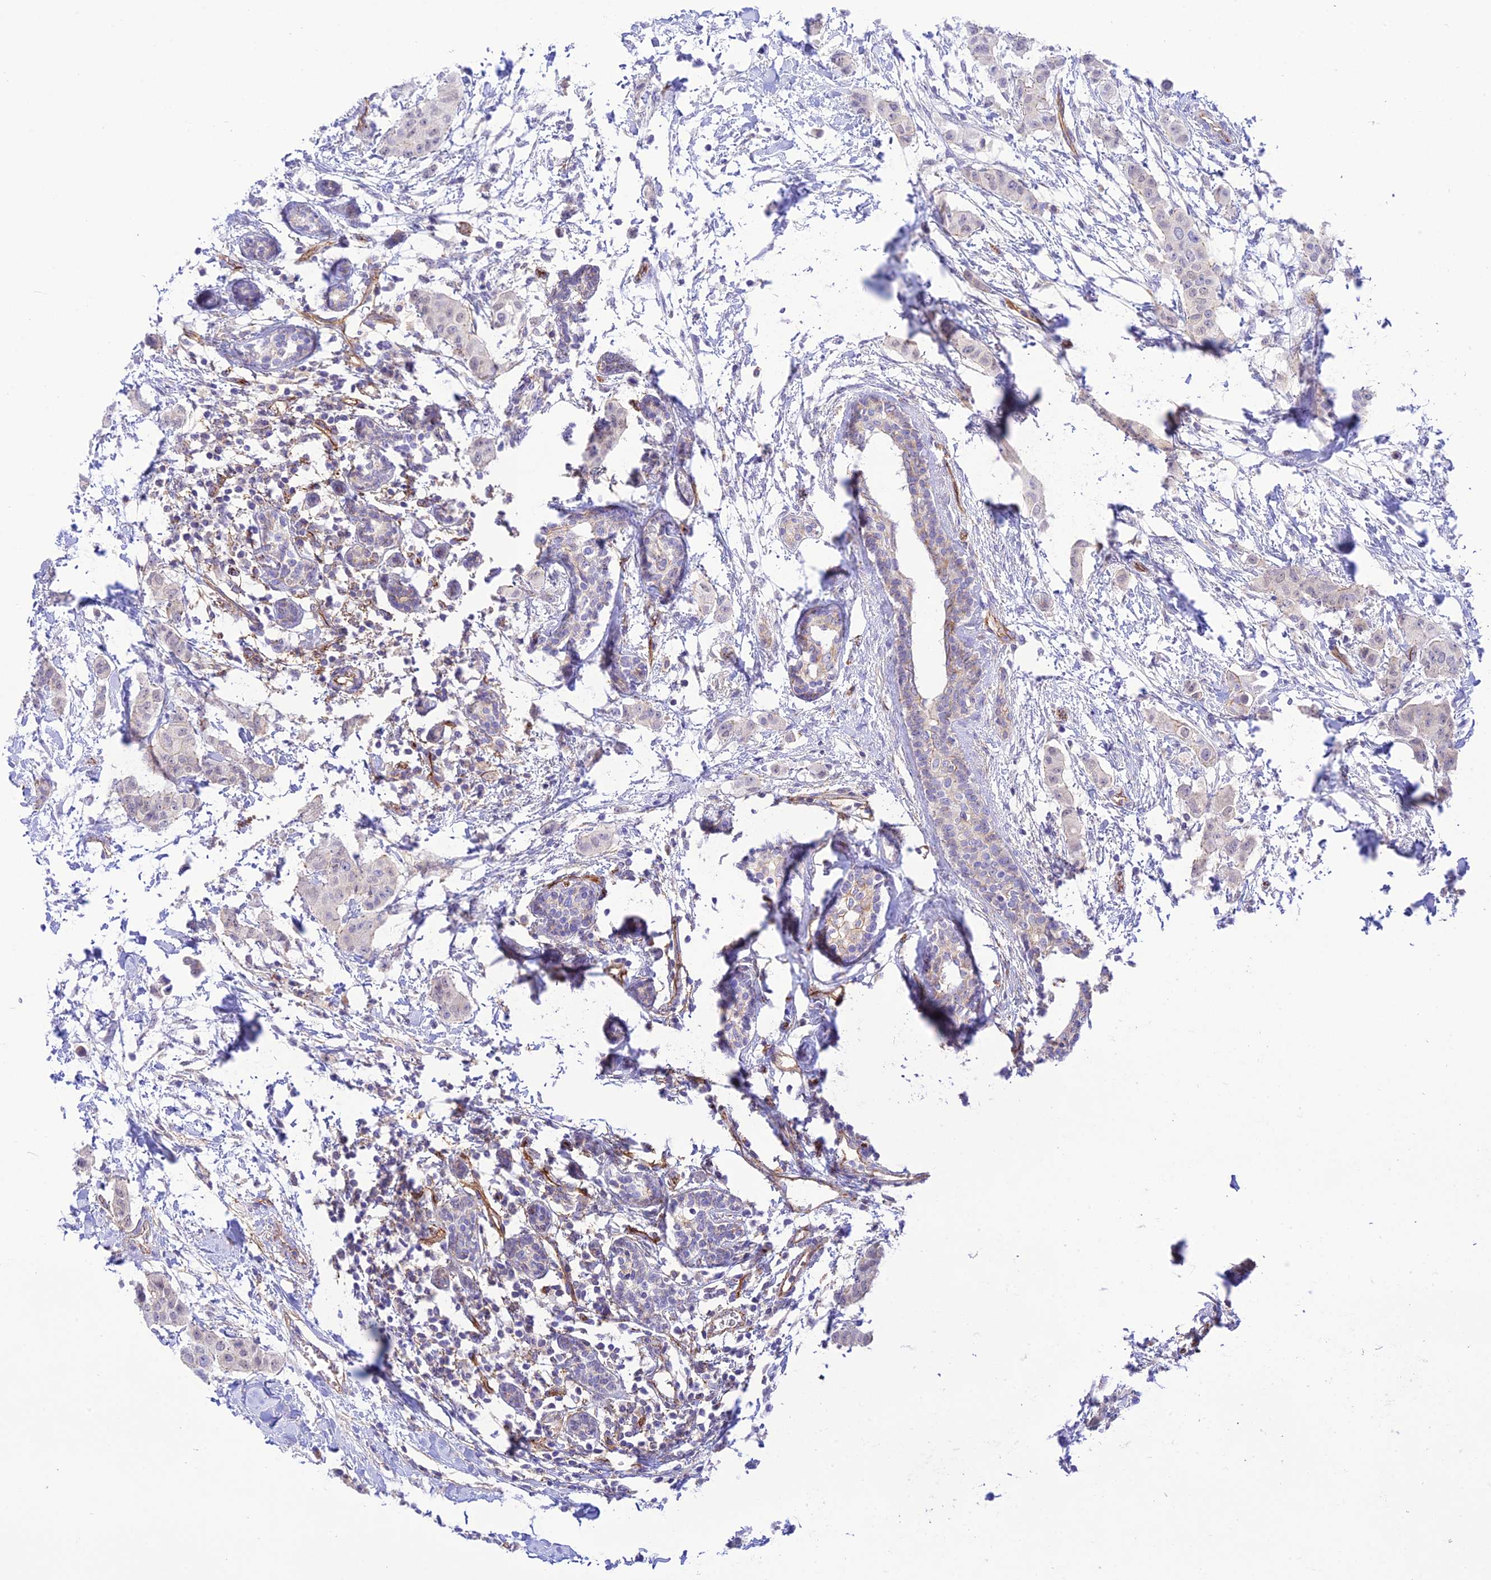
{"staining": {"intensity": "negative", "quantity": "none", "location": "none"}, "tissue": "breast cancer", "cell_type": "Tumor cells", "image_type": "cancer", "snomed": [{"axis": "morphology", "description": "Duct carcinoma"}, {"axis": "topography", "description": "Breast"}], "caption": "Breast infiltrating ductal carcinoma was stained to show a protein in brown. There is no significant positivity in tumor cells. (DAB (3,3'-diaminobenzidine) immunohistochemistry visualized using brightfield microscopy, high magnification).", "gene": "YPEL5", "patient": {"sex": "female", "age": 40}}